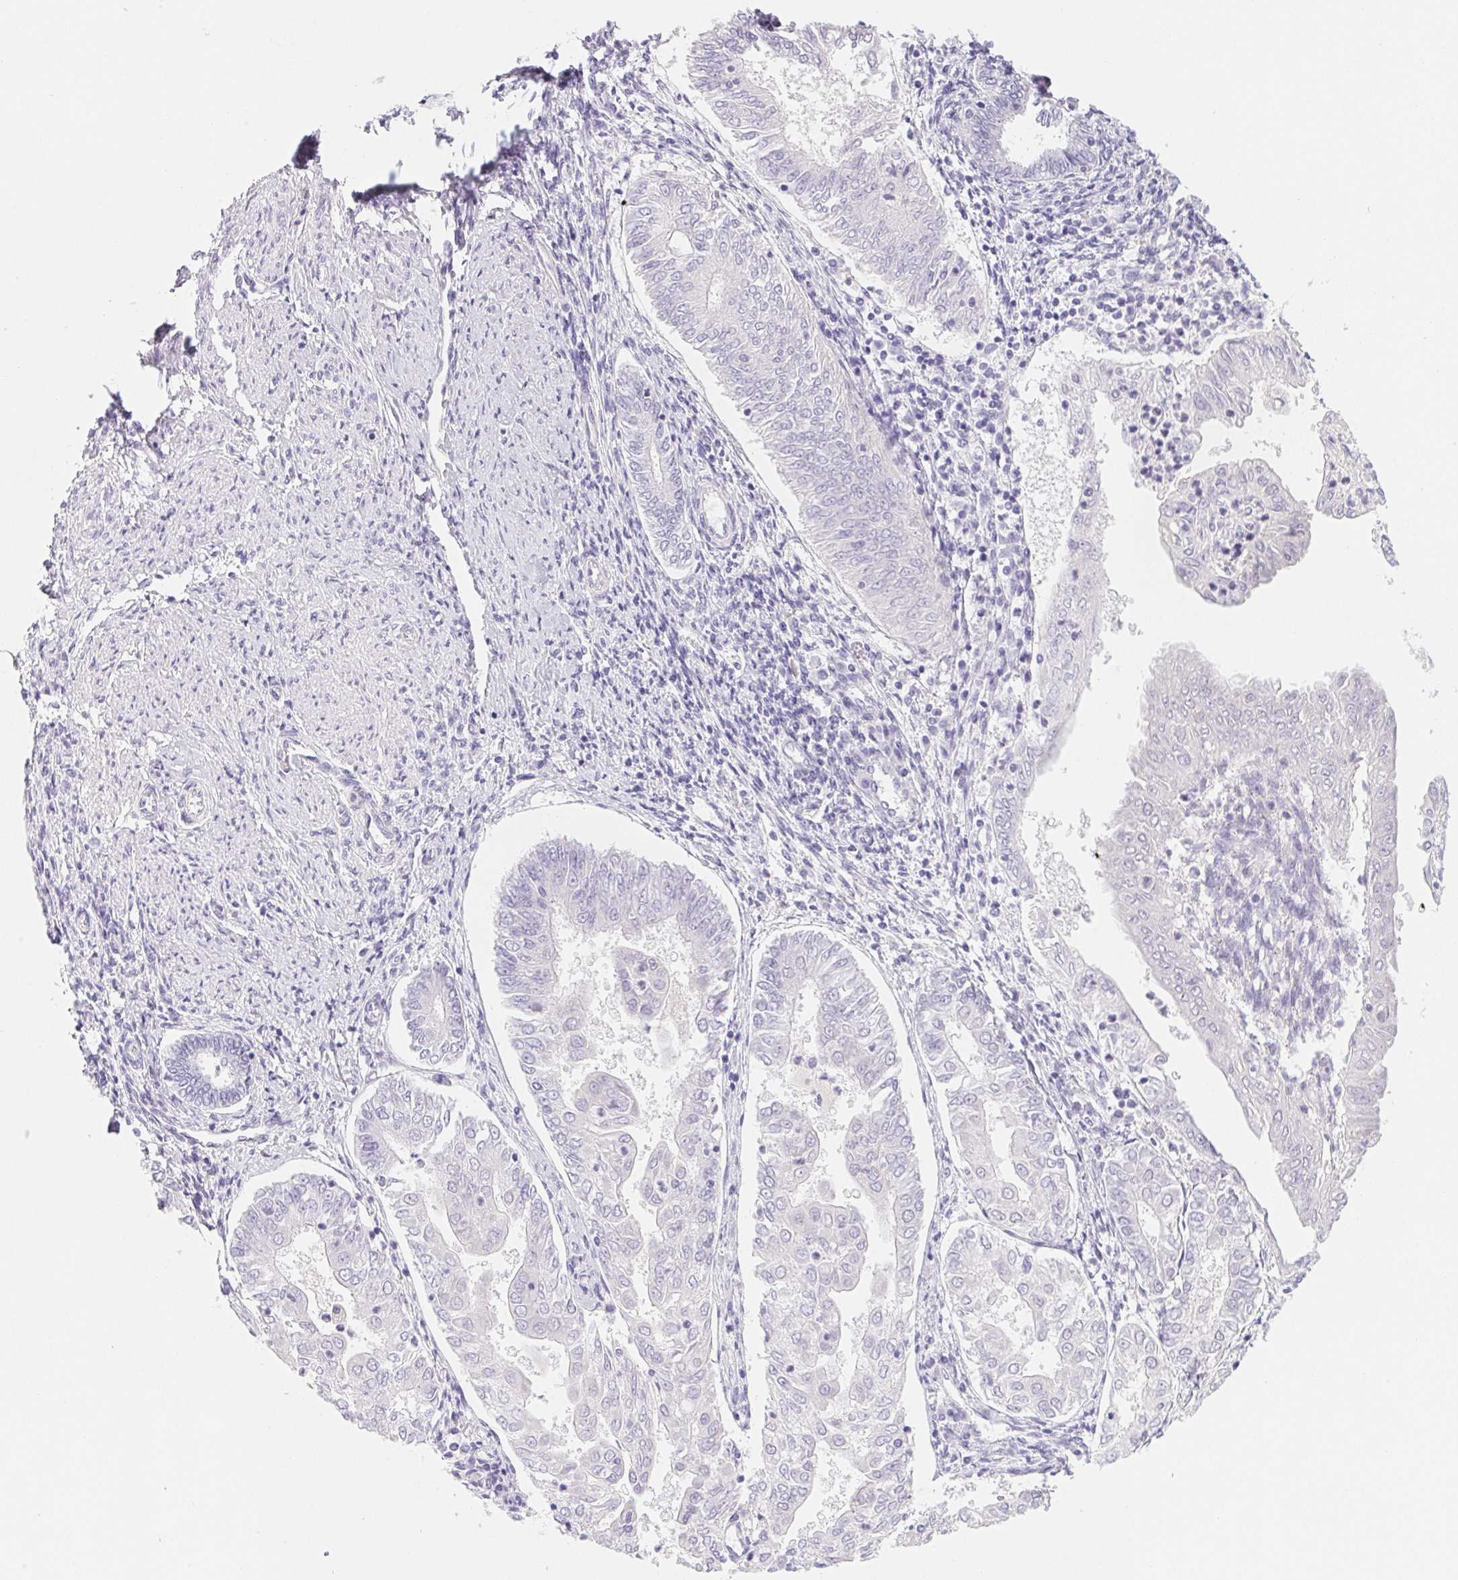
{"staining": {"intensity": "negative", "quantity": "none", "location": "none"}, "tissue": "endometrial cancer", "cell_type": "Tumor cells", "image_type": "cancer", "snomed": [{"axis": "morphology", "description": "Adenocarcinoma, NOS"}, {"axis": "topography", "description": "Endometrium"}], "caption": "IHC image of neoplastic tissue: human endometrial cancer (adenocarcinoma) stained with DAB (3,3'-diaminobenzidine) exhibits no significant protein expression in tumor cells.", "gene": "CTNND2", "patient": {"sex": "female", "age": 68}}